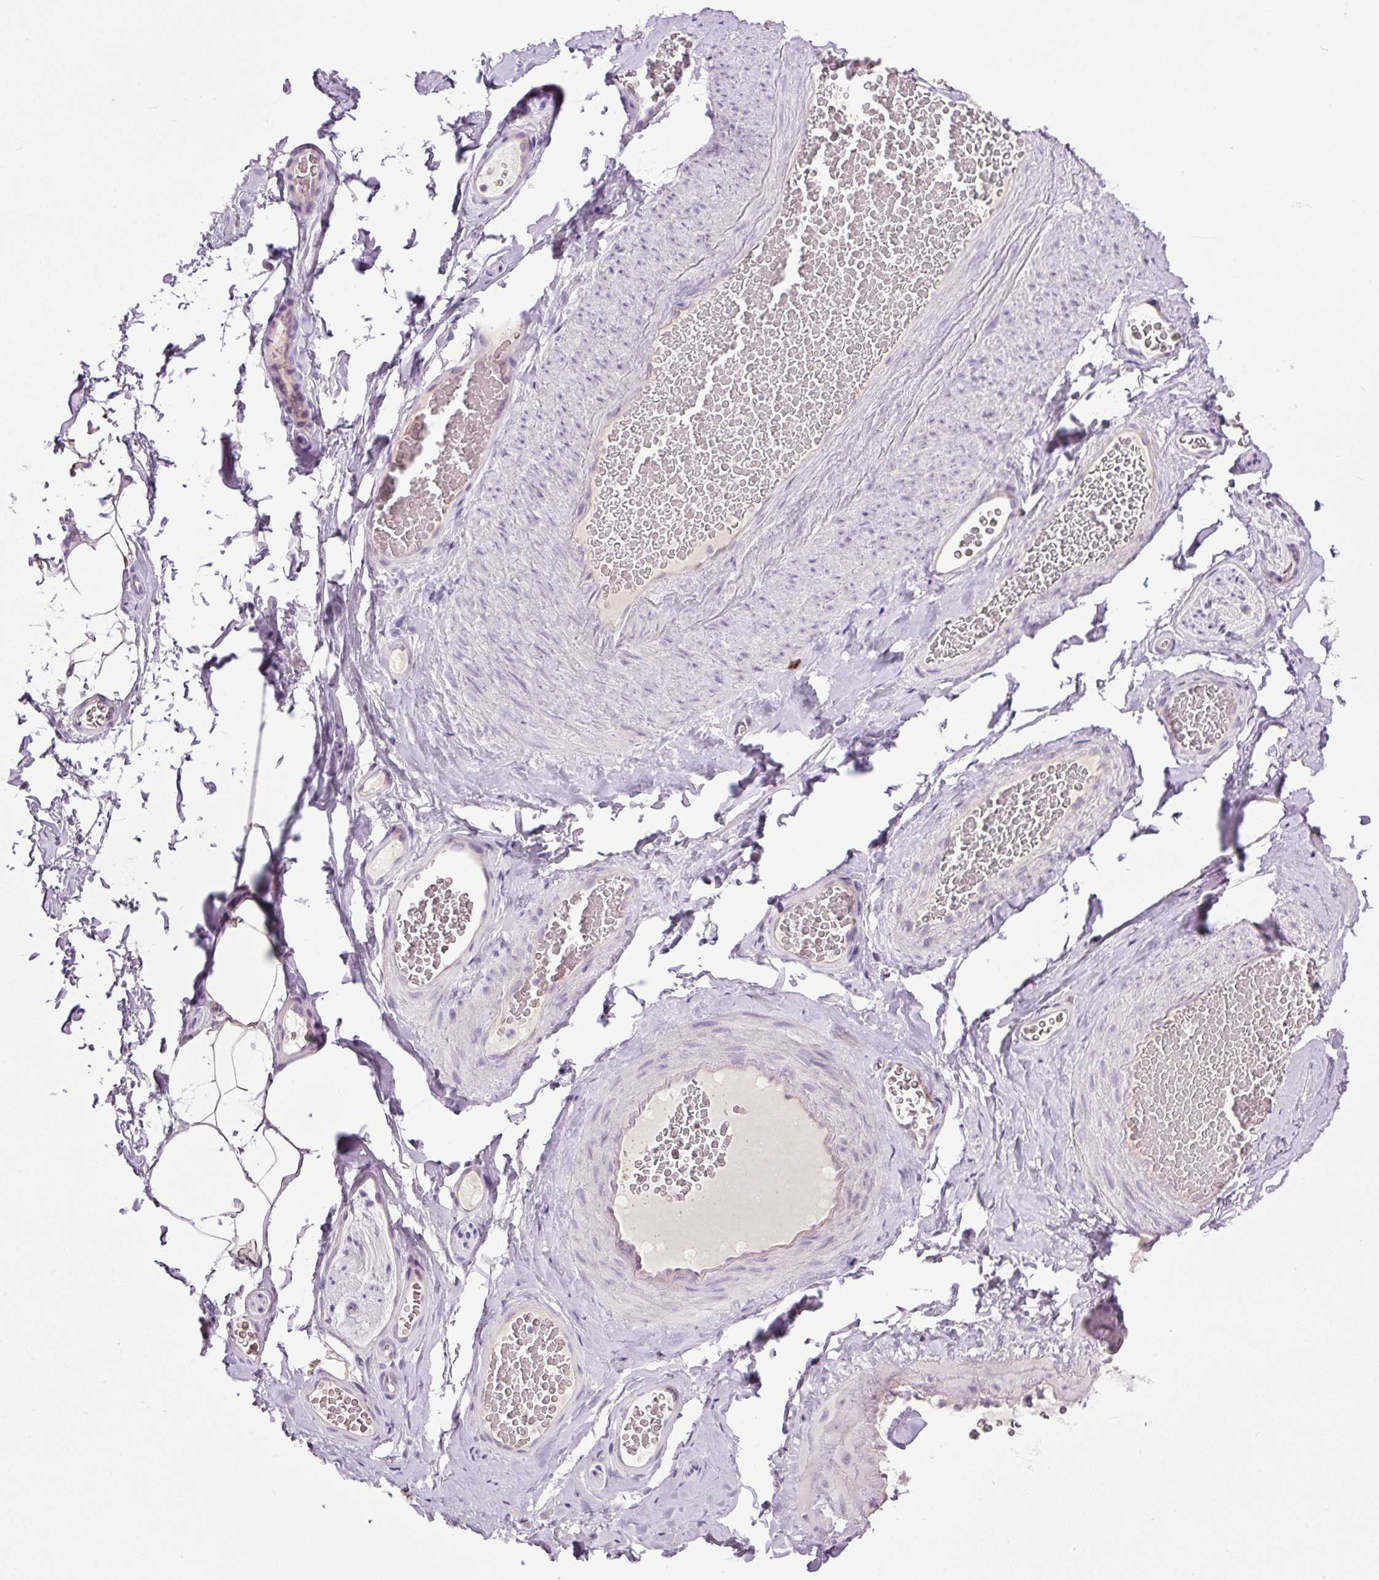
{"staining": {"intensity": "negative", "quantity": "none", "location": "none"}, "tissue": "adipose tissue", "cell_type": "Adipocytes", "image_type": "normal", "snomed": [{"axis": "morphology", "description": "Normal tissue, NOS"}, {"axis": "topography", "description": "Vascular tissue"}, {"axis": "topography", "description": "Peripheral nerve tissue"}], "caption": "The micrograph exhibits no staining of adipocytes in unremarkable adipose tissue. (Stains: DAB (3,3'-diaminobenzidine) IHC with hematoxylin counter stain, Microscopy: brightfield microscopy at high magnification).", "gene": "KPNA2", "patient": {"sex": "male", "age": 41}}